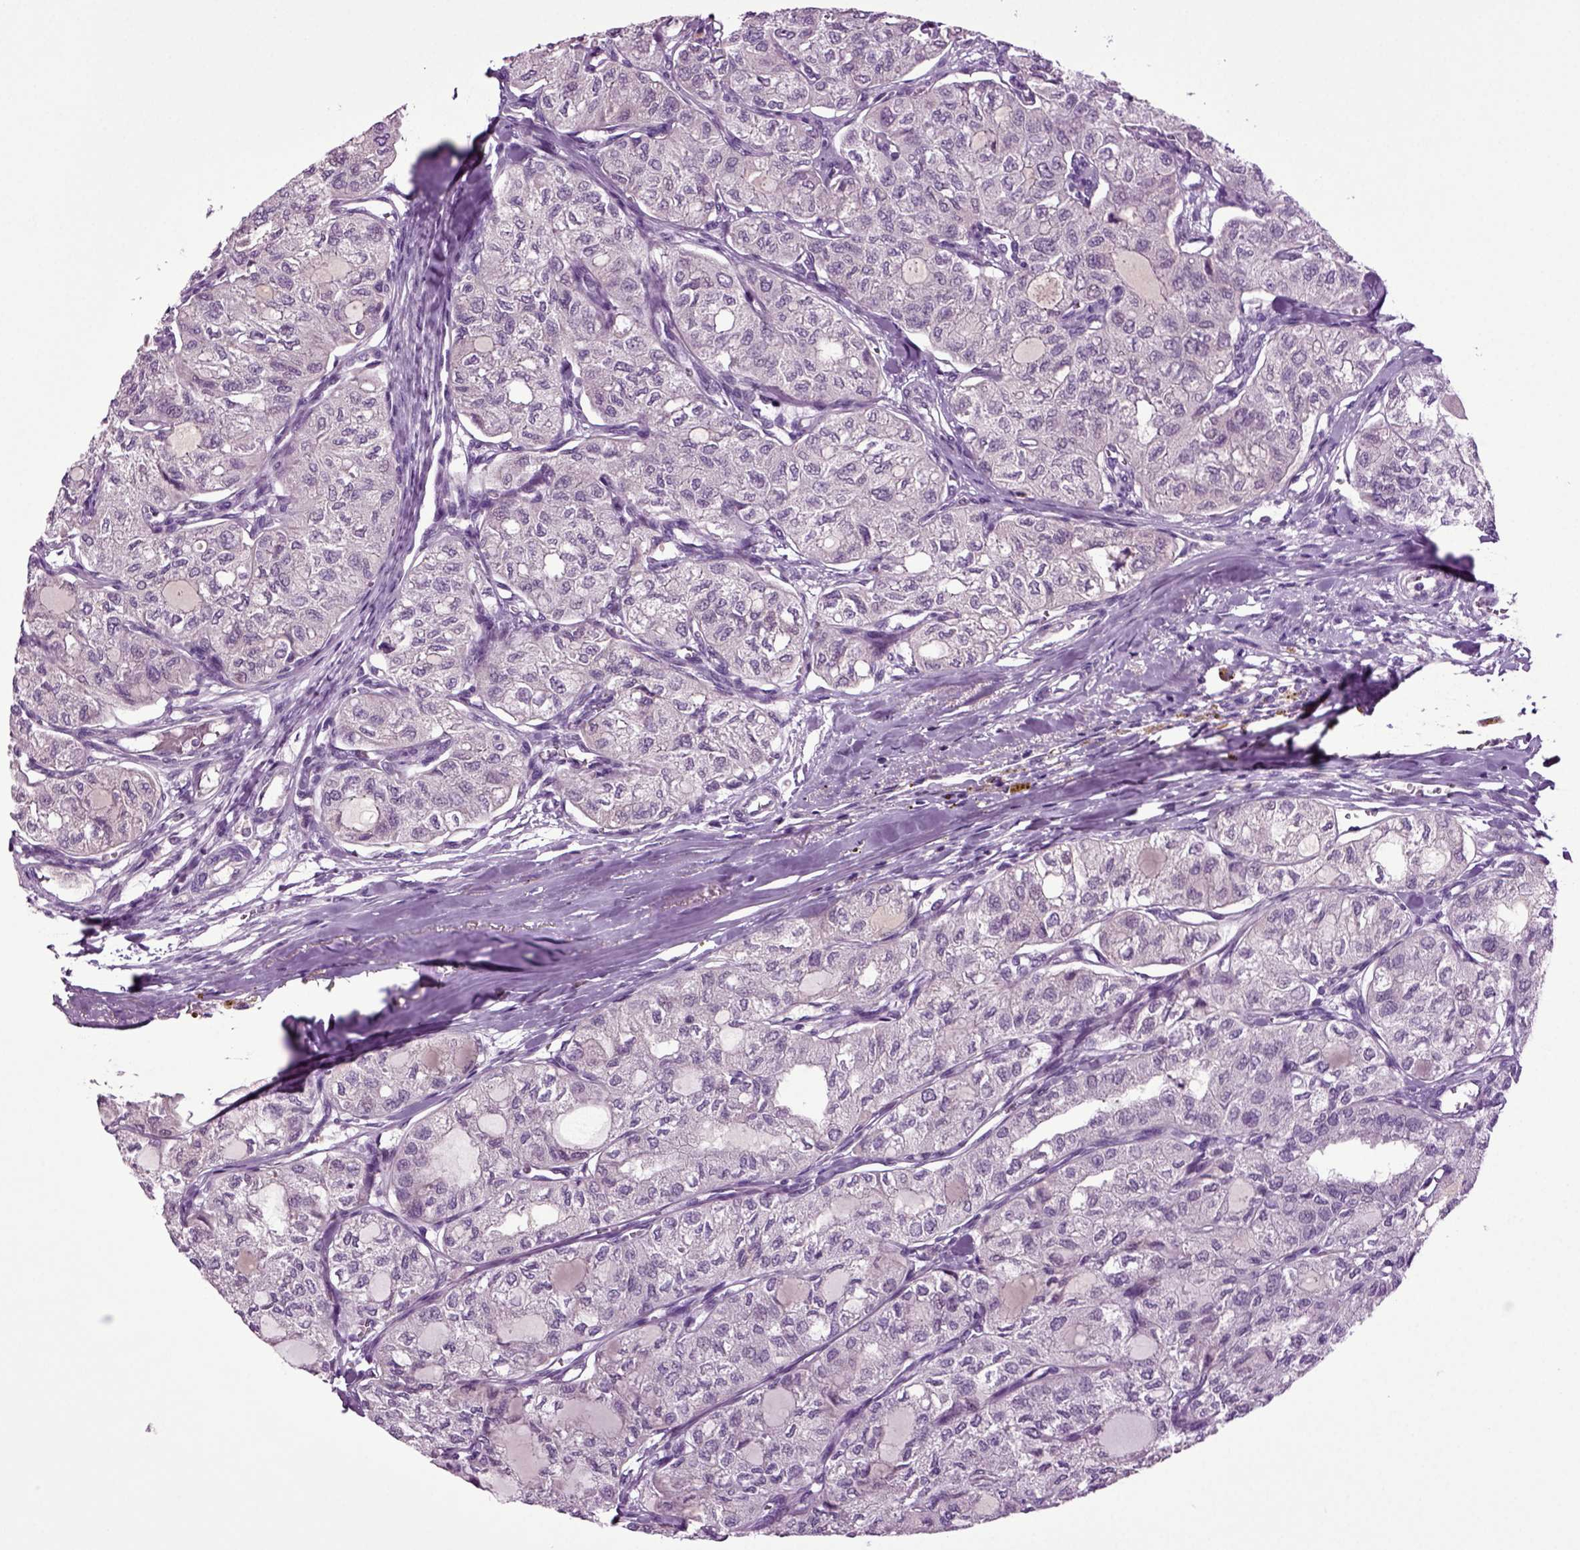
{"staining": {"intensity": "negative", "quantity": "none", "location": "none"}, "tissue": "thyroid cancer", "cell_type": "Tumor cells", "image_type": "cancer", "snomed": [{"axis": "morphology", "description": "Follicular adenoma carcinoma, NOS"}, {"axis": "topography", "description": "Thyroid gland"}], "caption": "Thyroid cancer (follicular adenoma carcinoma) was stained to show a protein in brown. There is no significant expression in tumor cells.", "gene": "FGF11", "patient": {"sex": "male", "age": 75}}